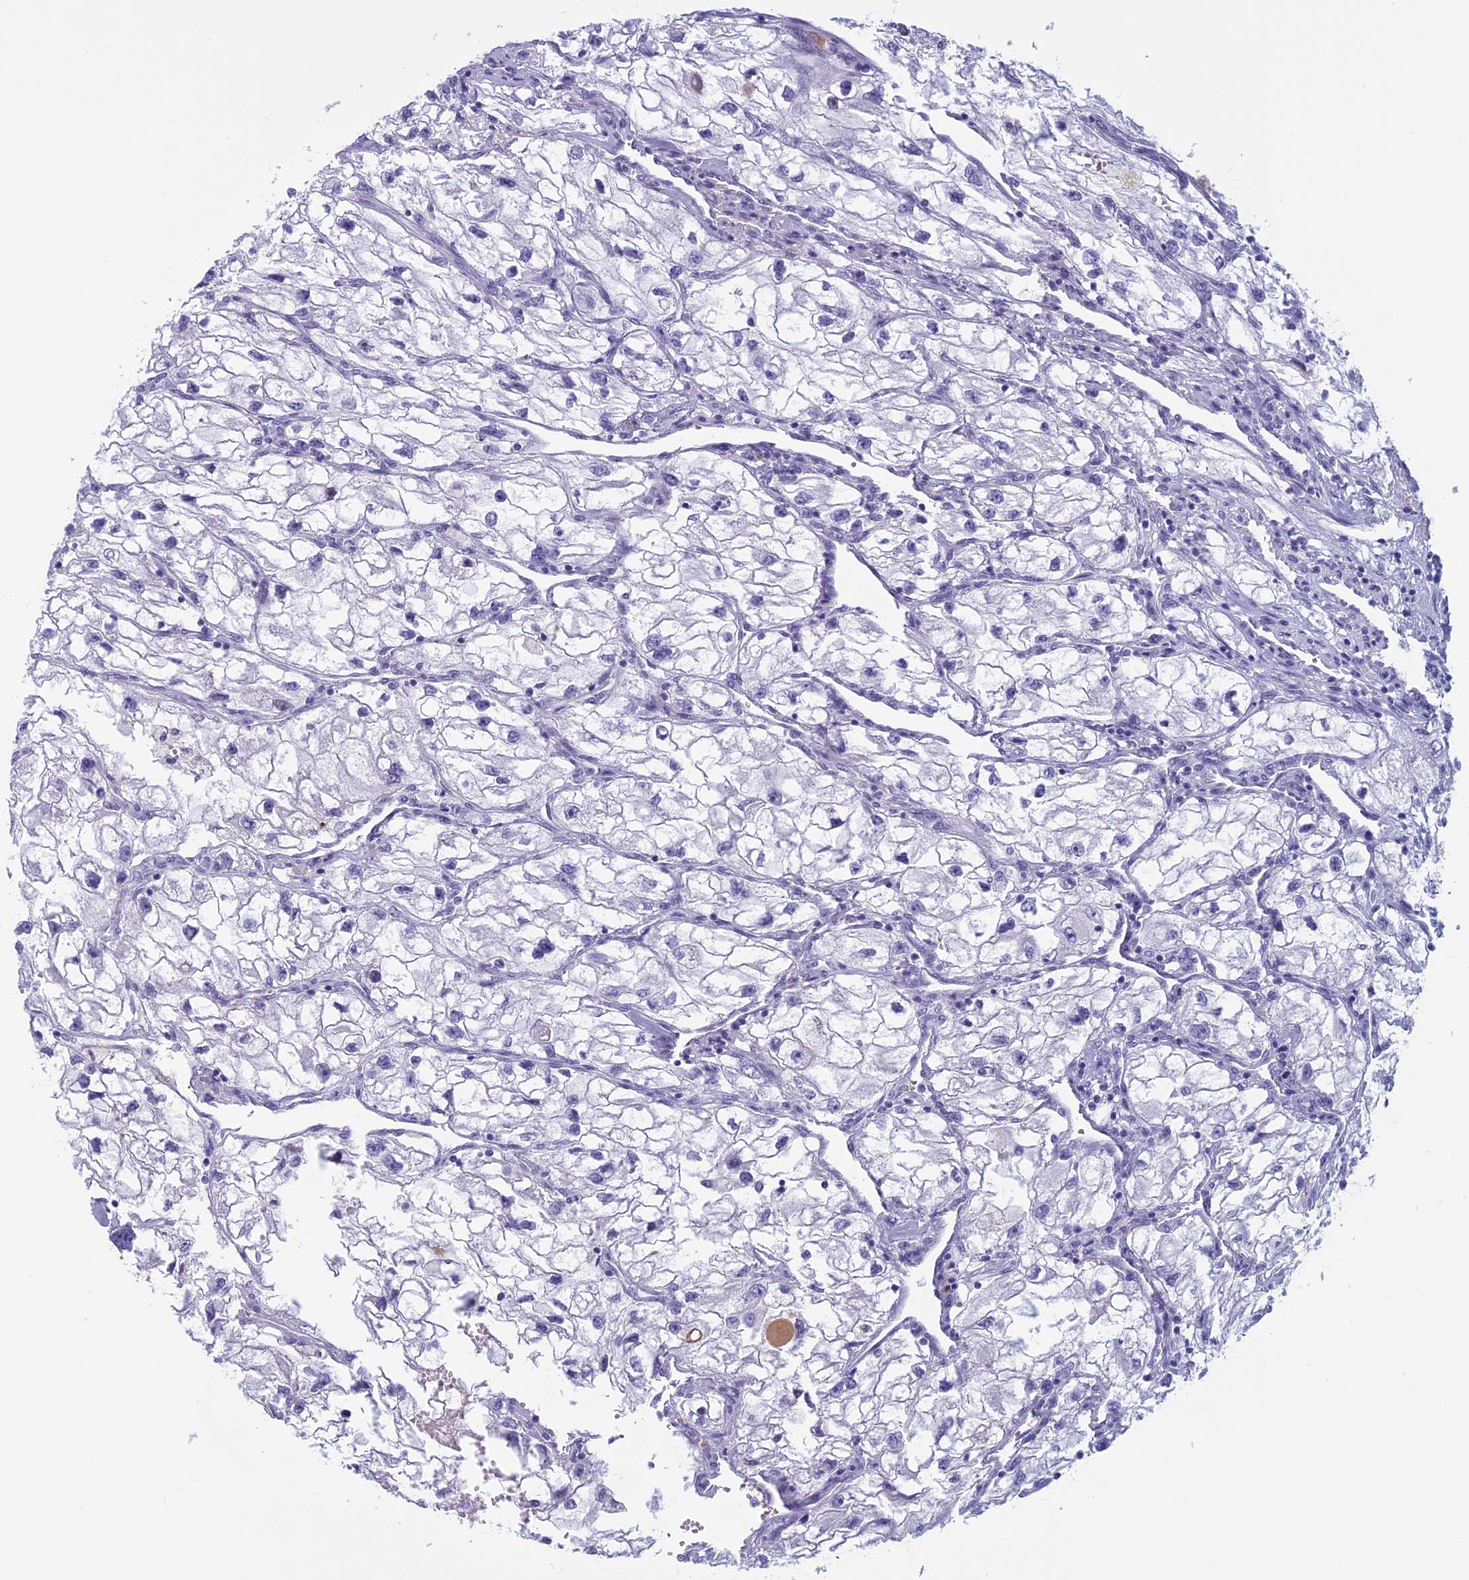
{"staining": {"intensity": "negative", "quantity": "none", "location": "none"}, "tissue": "renal cancer", "cell_type": "Tumor cells", "image_type": "cancer", "snomed": [{"axis": "morphology", "description": "Adenocarcinoma, NOS"}, {"axis": "topography", "description": "Kidney"}], "caption": "Micrograph shows no protein staining in tumor cells of renal cancer tissue.", "gene": "ANGPTL2", "patient": {"sex": "female", "age": 70}}